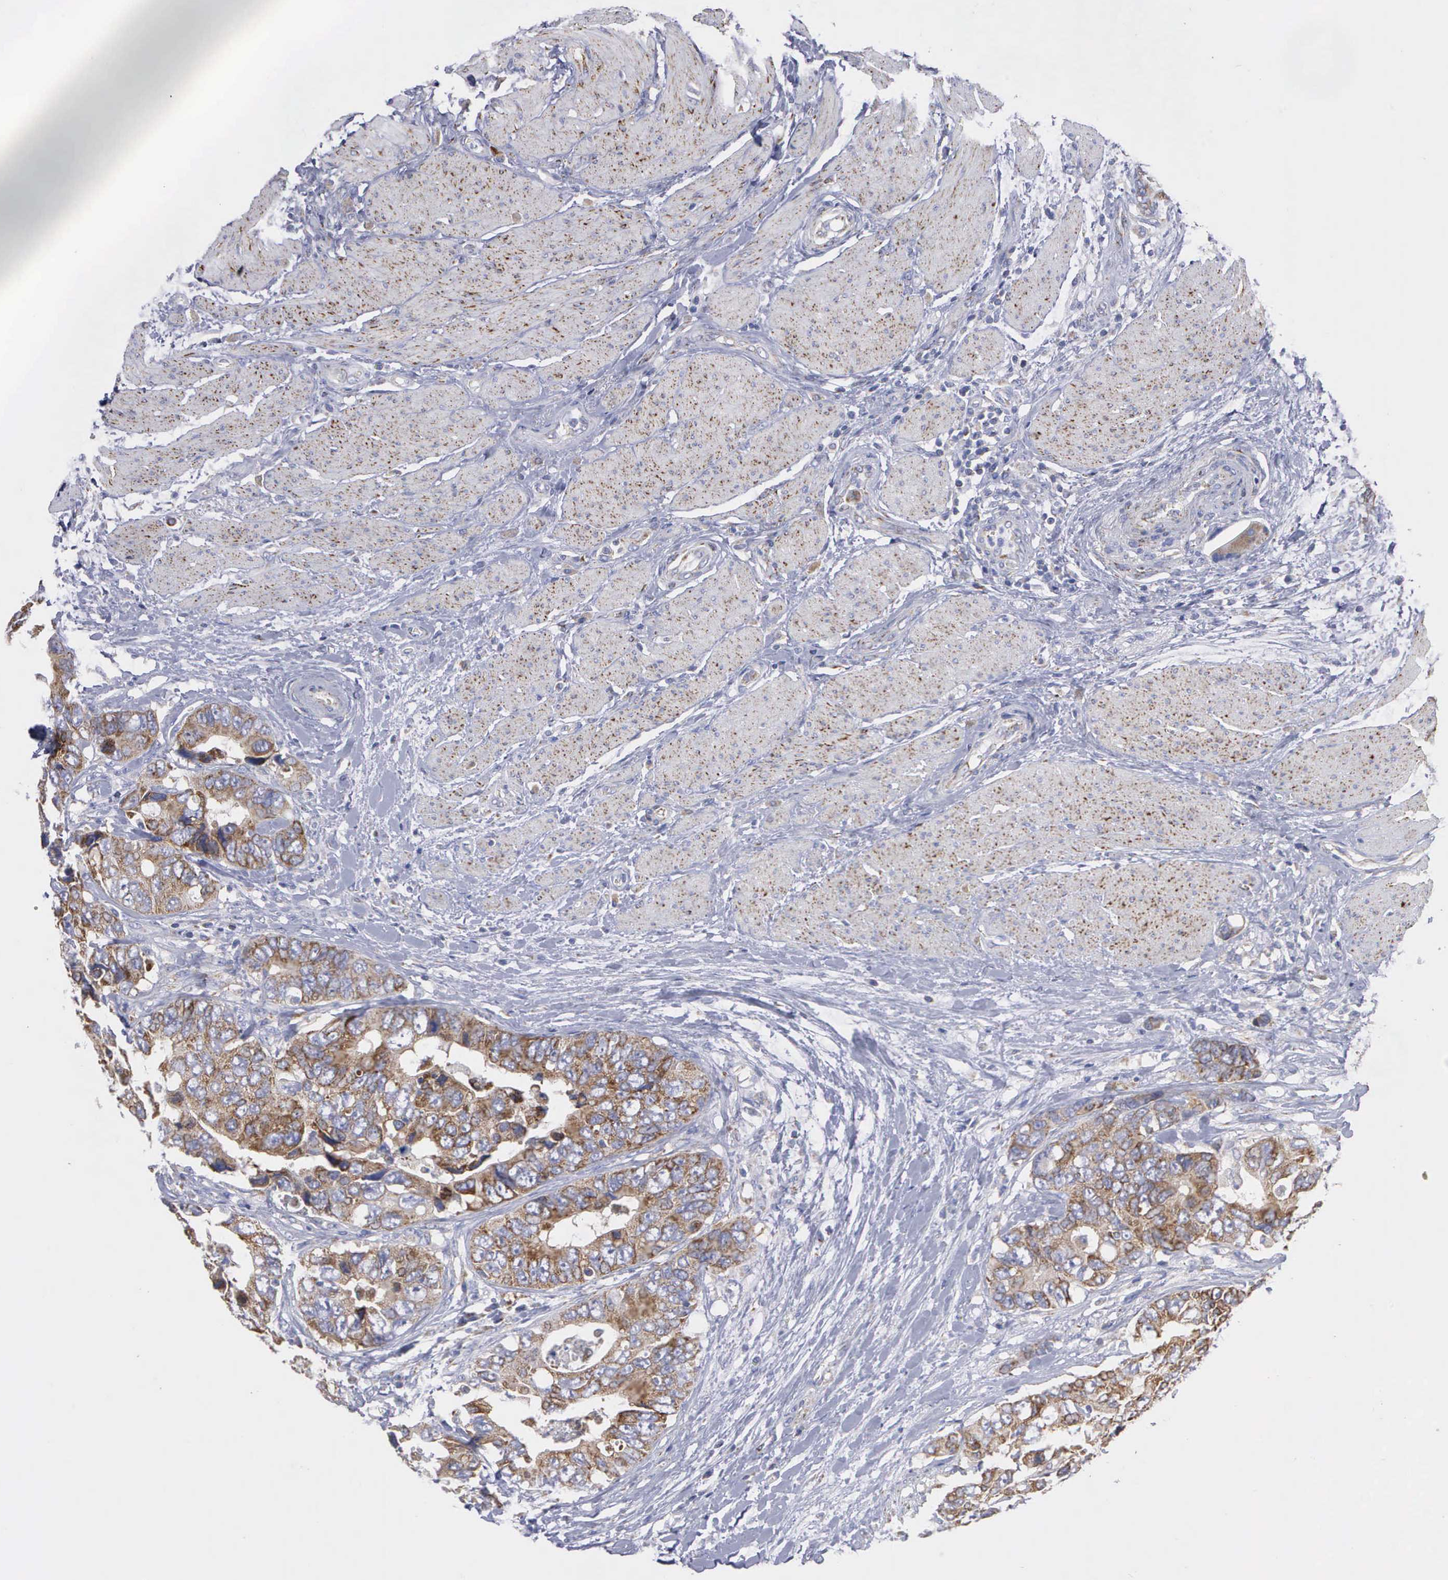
{"staining": {"intensity": "moderate", "quantity": ">75%", "location": "cytoplasmic/membranous"}, "tissue": "colorectal cancer", "cell_type": "Tumor cells", "image_type": "cancer", "snomed": [{"axis": "morphology", "description": "Adenocarcinoma, NOS"}, {"axis": "topography", "description": "Rectum"}], "caption": "High-magnification brightfield microscopy of adenocarcinoma (colorectal) stained with DAB (brown) and counterstained with hematoxylin (blue). tumor cells exhibit moderate cytoplasmic/membranous expression is appreciated in about>75% of cells. The staining was performed using DAB (3,3'-diaminobenzidine), with brown indicating positive protein expression. Nuclei are stained blue with hematoxylin.", "gene": "APOOL", "patient": {"sex": "female", "age": 67}}